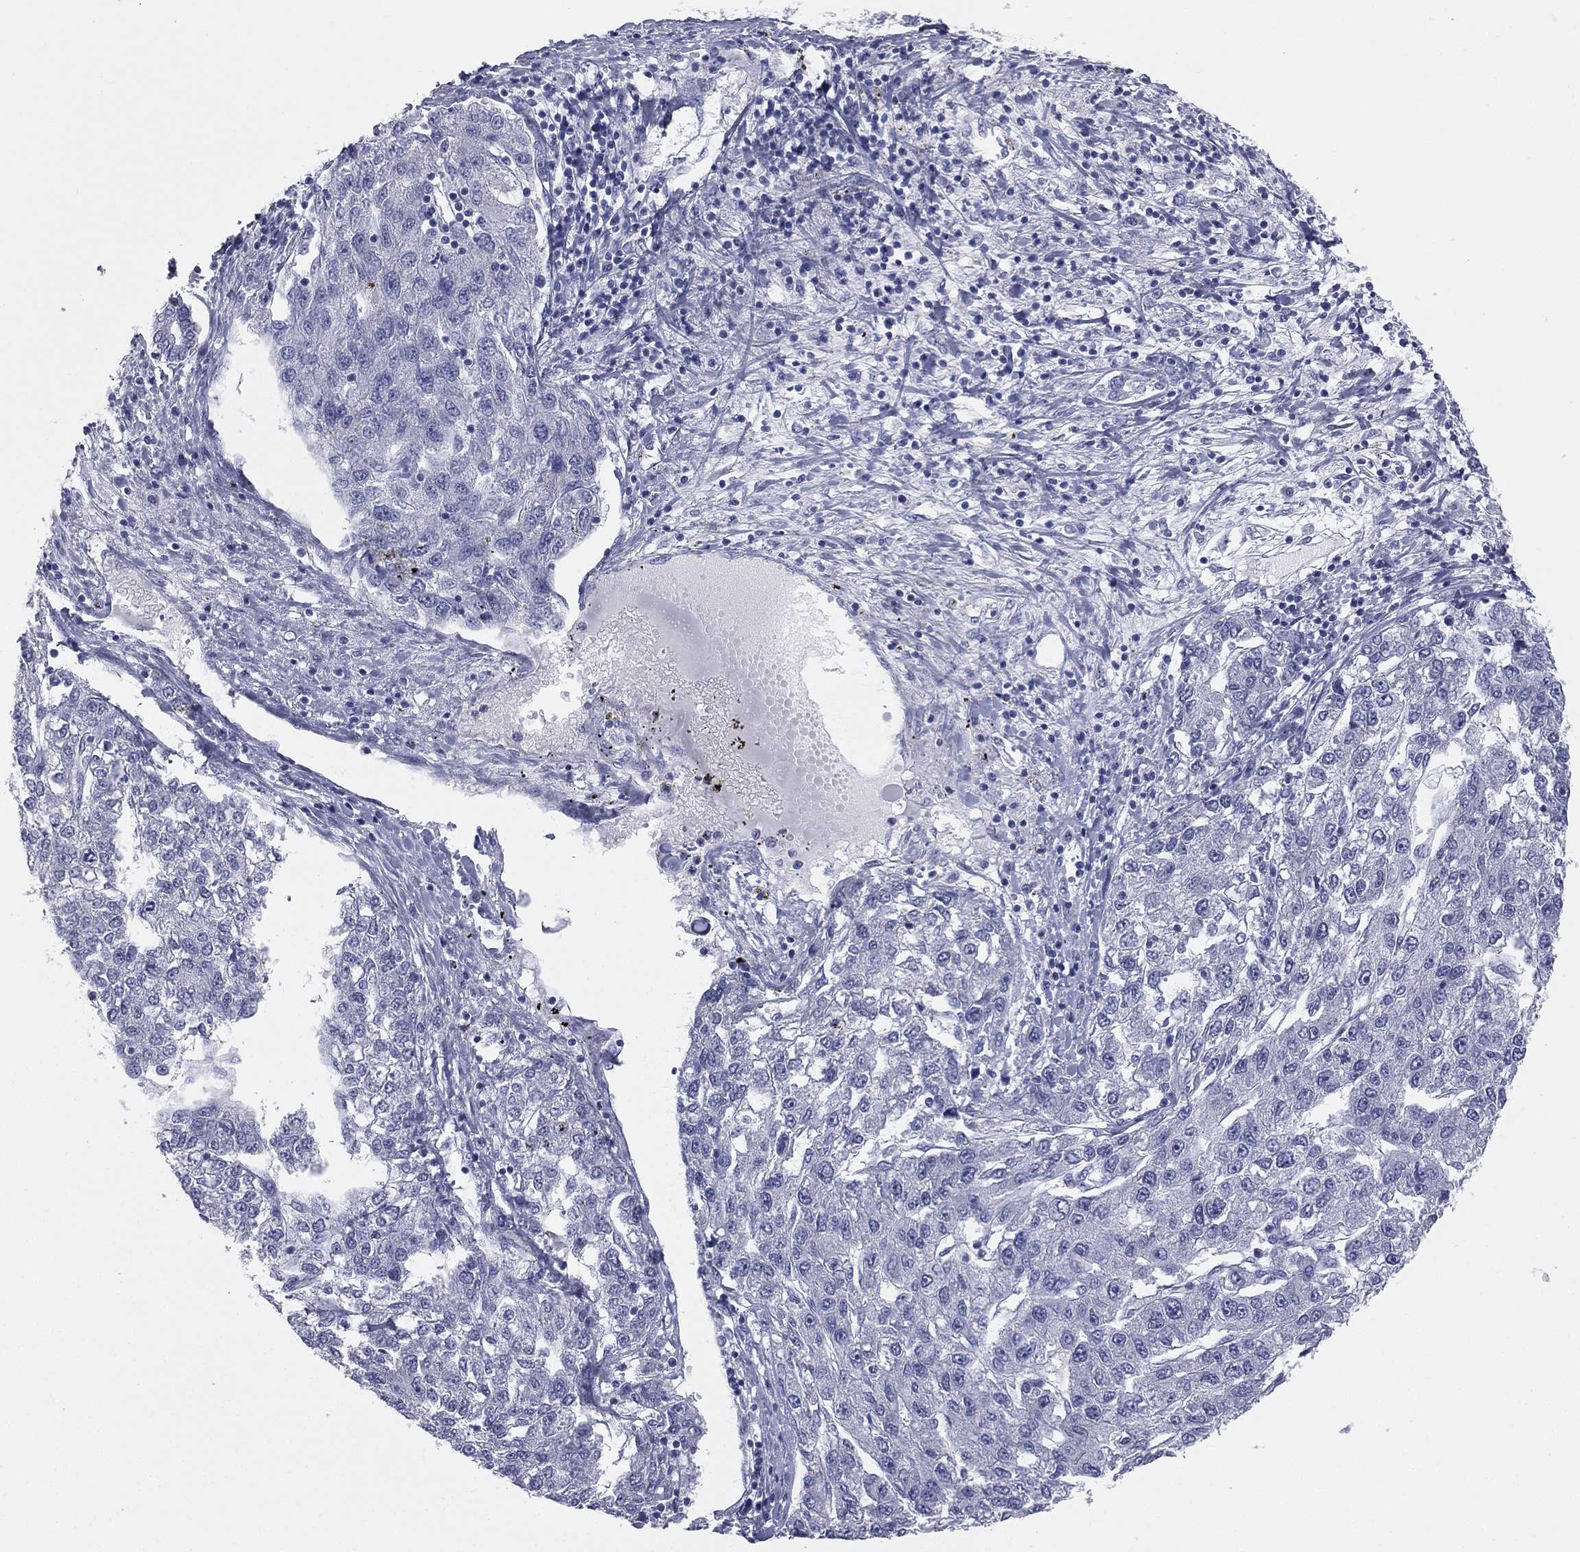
{"staining": {"intensity": "negative", "quantity": "none", "location": "none"}, "tissue": "liver cancer", "cell_type": "Tumor cells", "image_type": "cancer", "snomed": [{"axis": "morphology", "description": "Carcinoma, Hepatocellular, NOS"}, {"axis": "topography", "description": "Liver"}], "caption": "Histopathology image shows no protein positivity in tumor cells of hepatocellular carcinoma (liver) tissue.", "gene": "STK31", "patient": {"sex": "male", "age": 56}}